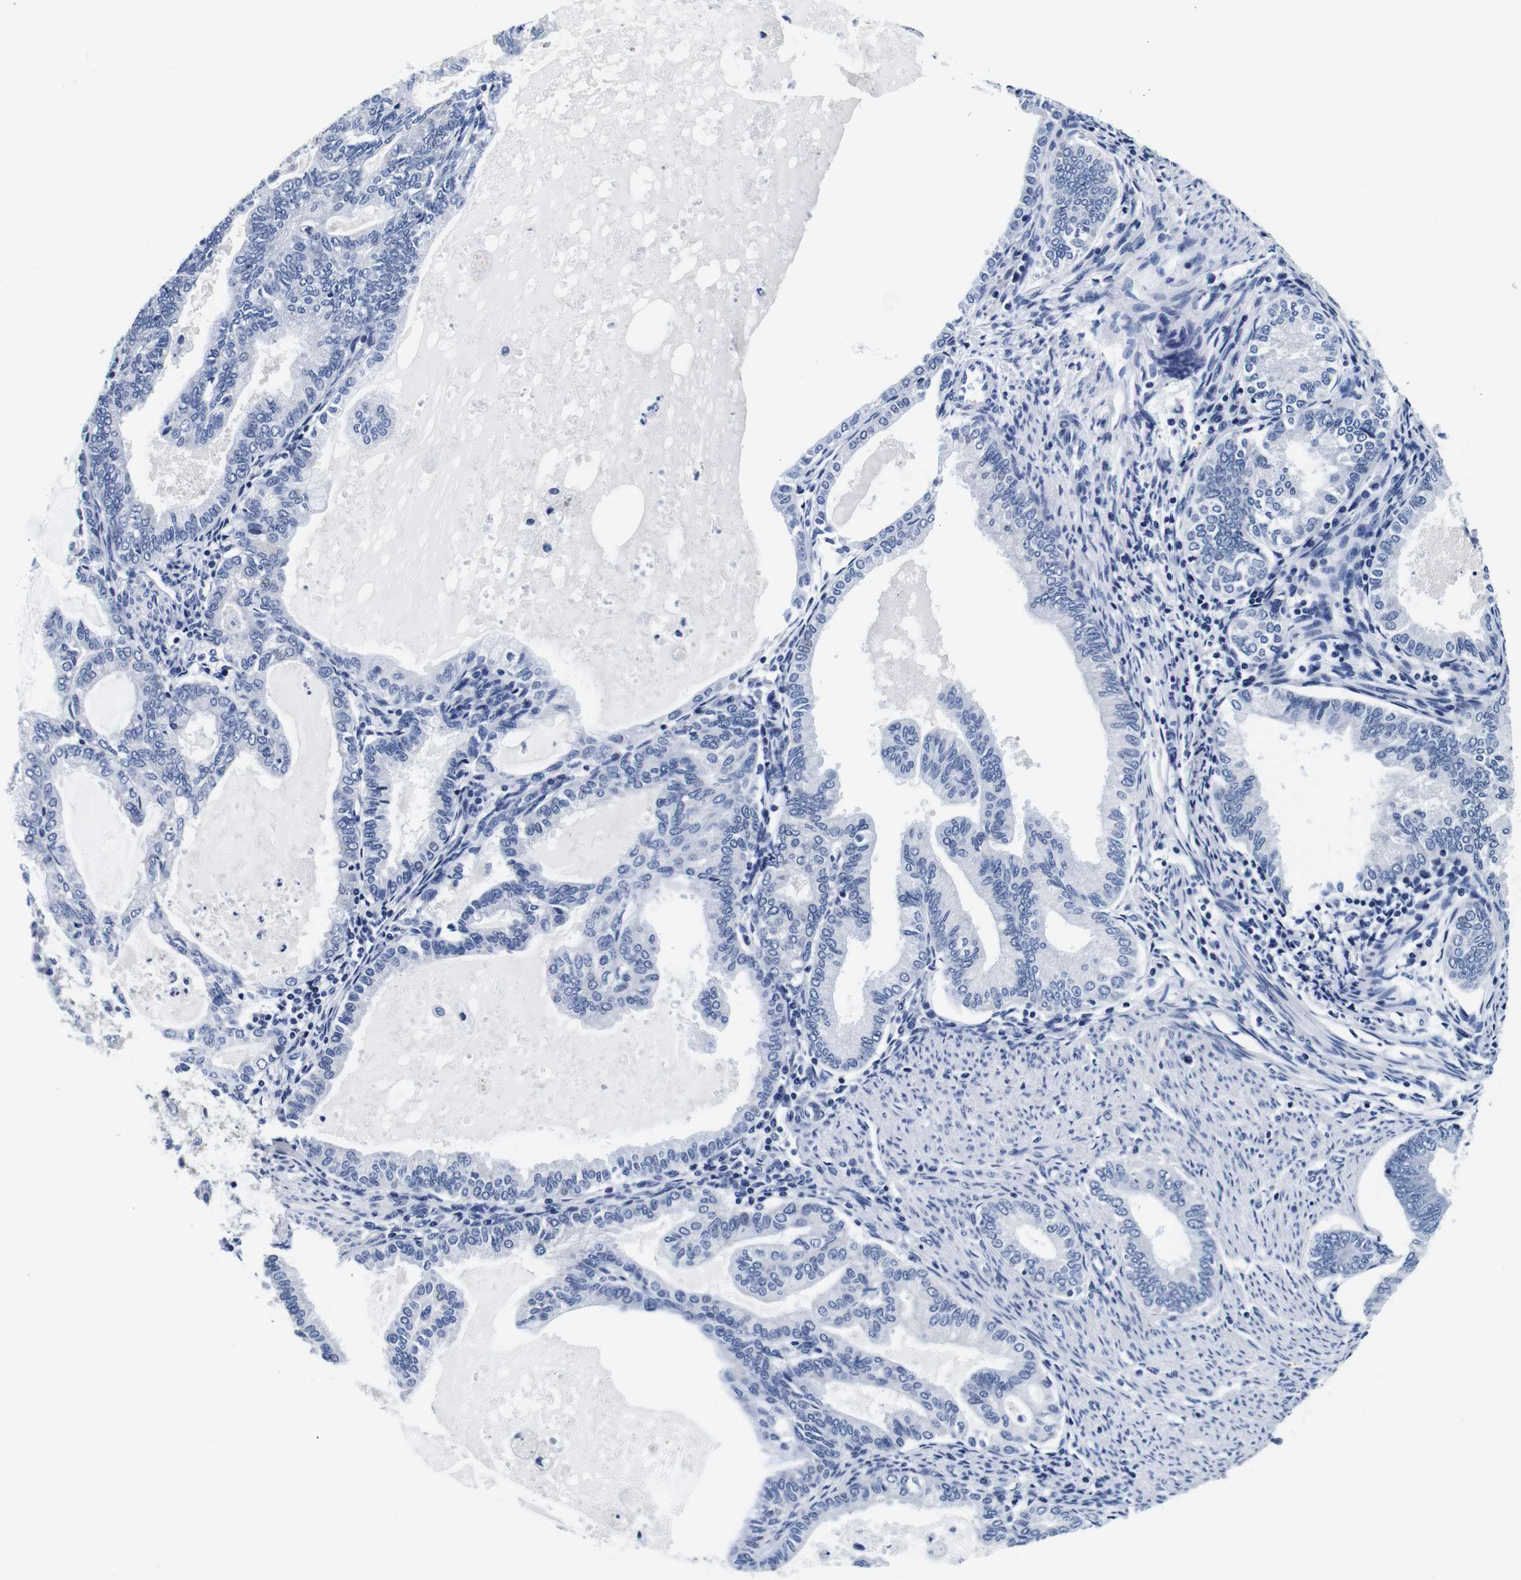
{"staining": {"intensity": "negative", "quantity": "none", "location": "none"}, "tissue": "endometrial cancer", "cell_type": "Tumor cells", "image_type": "cancer", "snomed": [{"axis": "morphology", "description": "Adenocarcinoma, NOS"}, {"axis": "topography", "description": "Endometrium"}], "caption": "Human endometrial adenocarcinoma stained for a protein using IHC reveals no staining in tumor cells.", "gene": "GP1BA", "patient": {"sex": "female", "age": 86}}